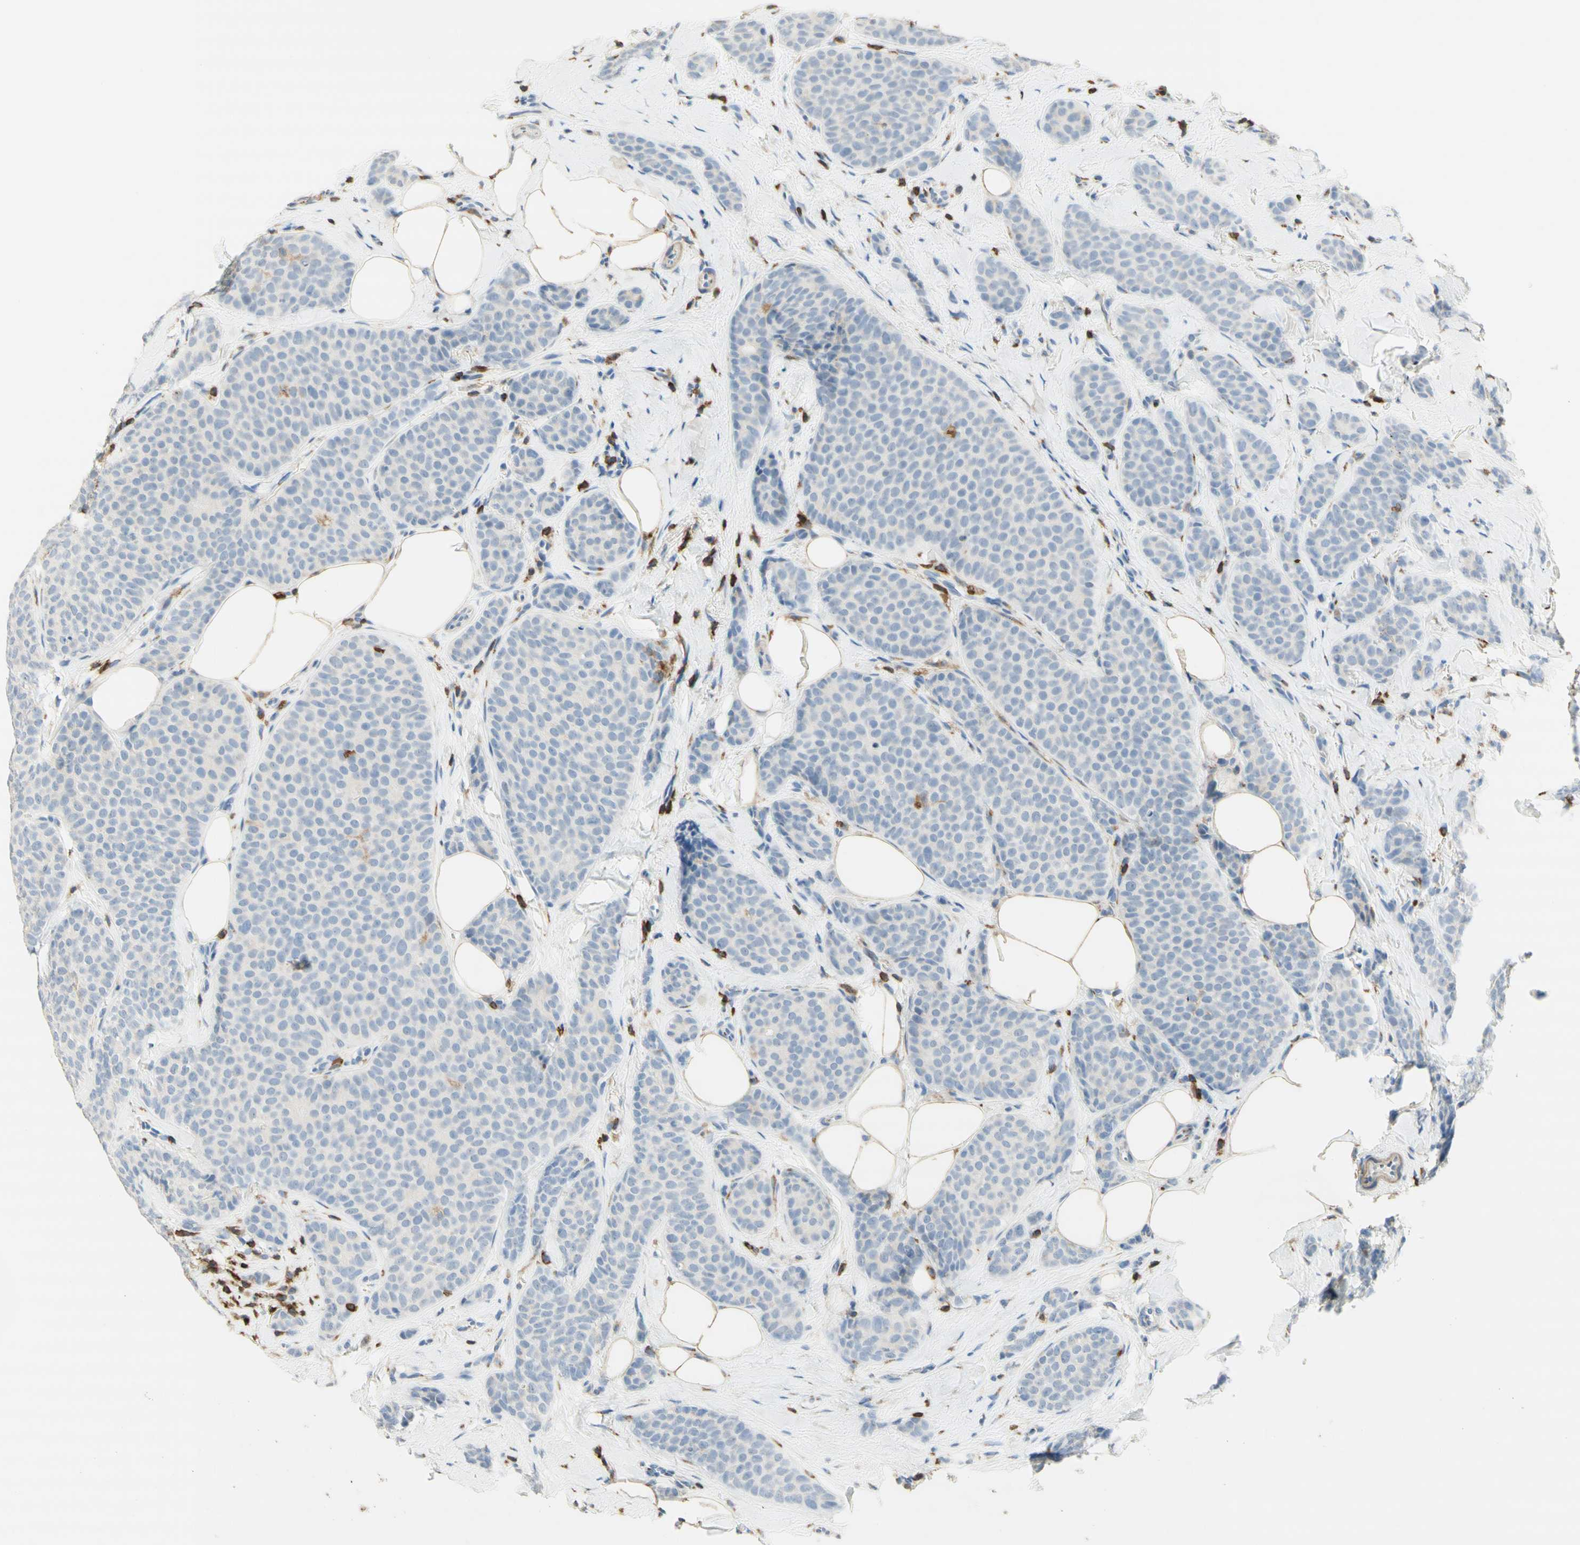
{"staining": {"intensity": "negative", "quantity": "none", "location": "none"}, "tissue": "breast cancer", "cell_type": "Tumor cells", "image_type": "cancer", "snomed": [{"axis": "morphology", "description": "Lobular carcinoma"}, {"axis": "topography", "description": "Skin"}, {"axis": "topography", "description": "Breast"}], "caption": "The micrograph exhibits no significant staining in tumor cells of breast cancer. The staining is performed using DAB (3,3'-diaminobenzidine) brown chromogen with nuclei counter-stained in using hematoxylin.", "gene": "SPINK6", "patient": {"sex": "female", "age": 46}}